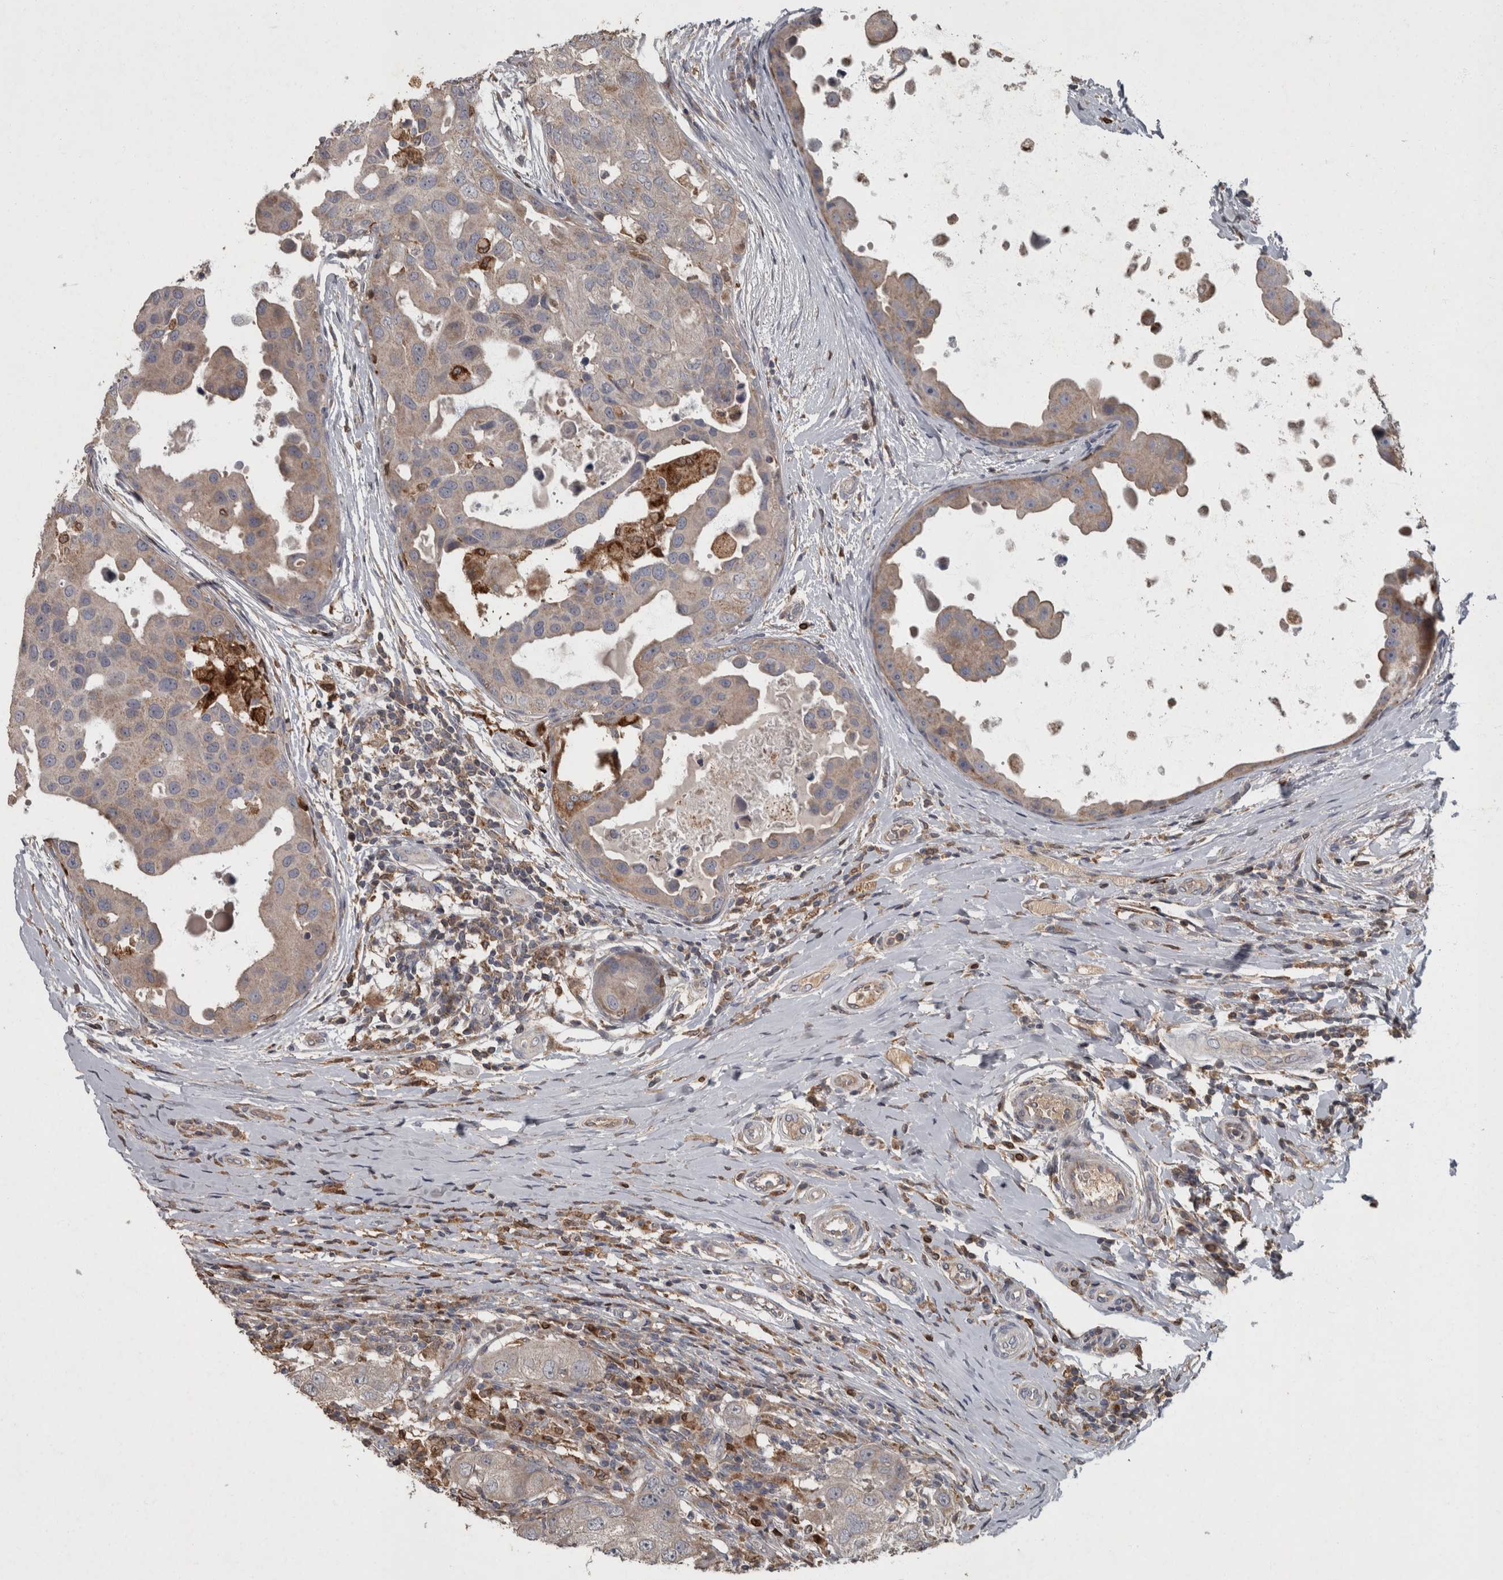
{"staining": {"intensity": "negative", "quantity": "none", "location": "none"}, "tissue": "breast cancer", "cell_type": "Tumor cells", "image_type": "cancer", "snomed": [{"axis": "morphology", "description": "Duct carcinoma"}, {"axis": "topography", "description": "Breast"}], "caption": "The photomicrograph reveals no staining of tumor cells in breast cancer.", "gene": "PPP1R3C", "patient": {"sex": "female", "age": 27}}